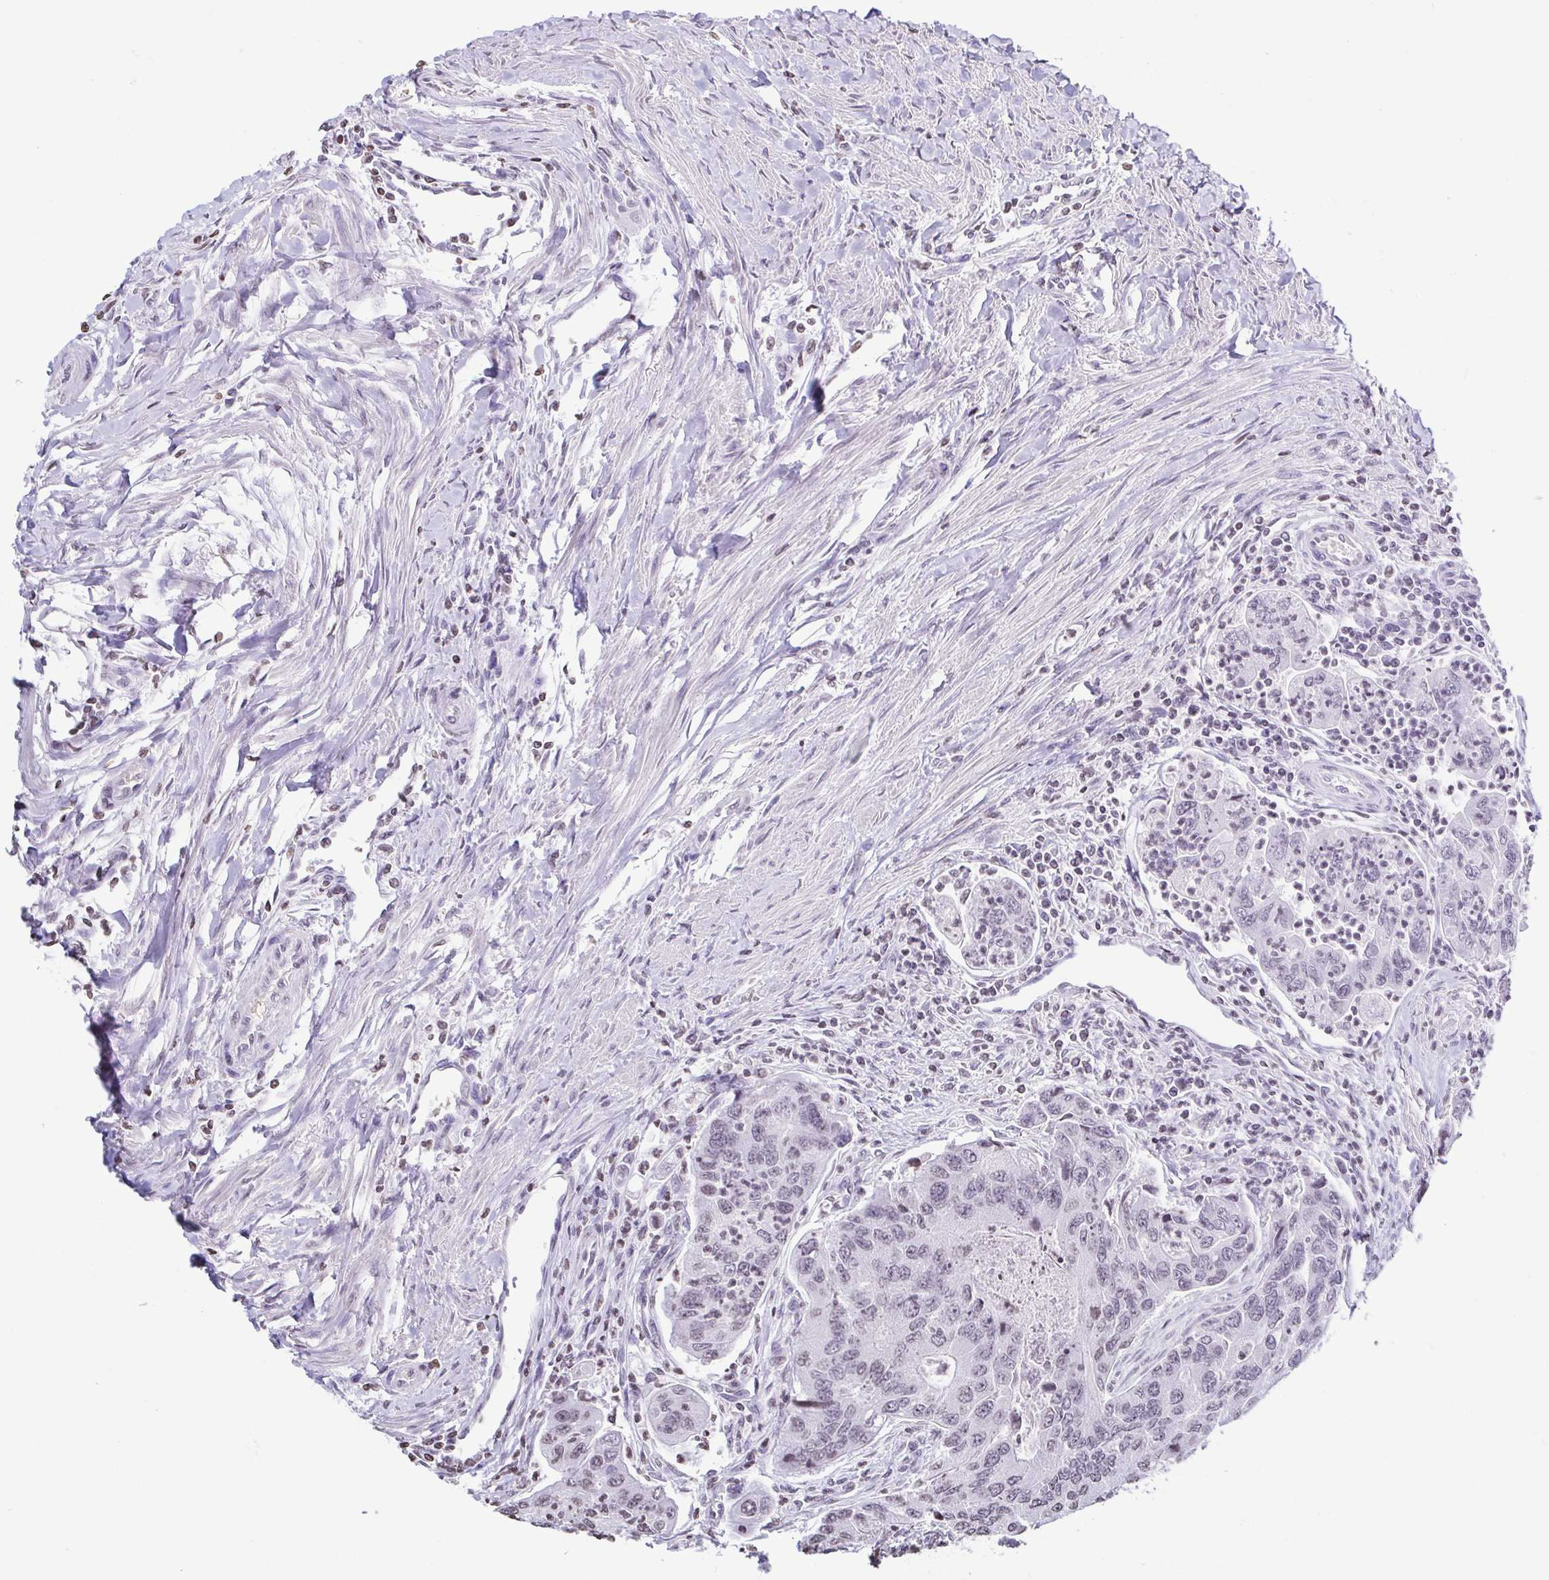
{"staining": {"intensity": "weak", "quantity": "<25%", "location": "nuclear"}, "tissue": "colorectal cancer", "cell_type": "Tumor cells", "image_type": "cancer", "snomed": [{"axis": "morphology", "description": "Adenocarcinoma, NOS"}, {"axis": "topography", "description": "Colon"}], "caption": "Protein analysis of adenocarcinoma (colorectal) shows no significant expression in tumor cells.", "gene": "VCY1B", "patient": {"sex": "female", "age": 67}}